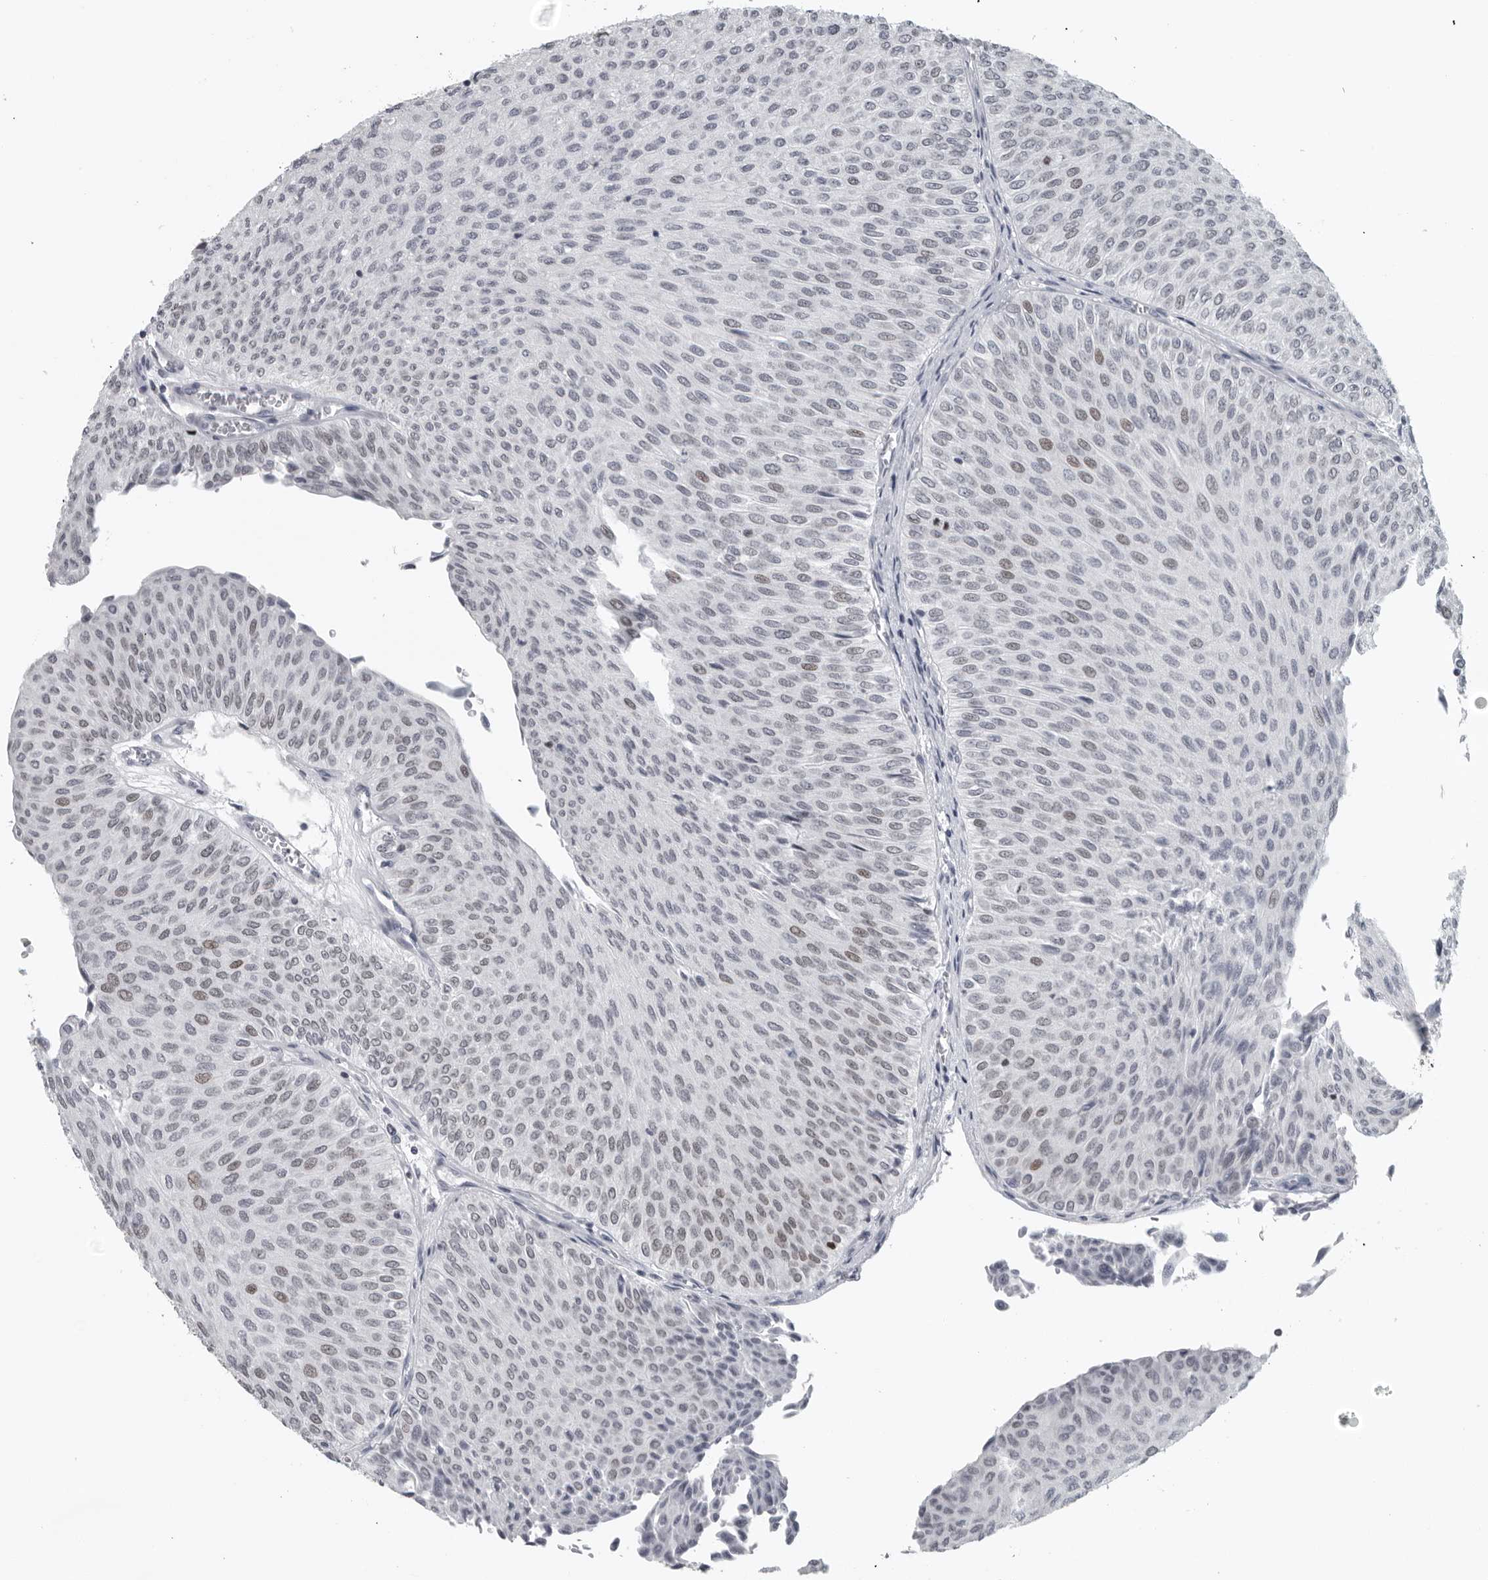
{"staining": {"intensity": "weak", "quantity": "25%-75%", "location": "nuclear"}, "tissue": "urothelial cancer", "cell_type": "Tumor cells", "image_type": "cancer", "snomed": [{"axis": "morphology", "description": "Urothelial carcinoma, Low grade"}, {"axis": "topography", "description": "Urinary bladder"}], "caption": "A high-resolution image shows IHC staining of urothelial cancer, which shows weak nuclear positivity in about 25%-75% of tumor cells.", "gene": "SATB2", "patient": {"sex": "male", "age": 78}}